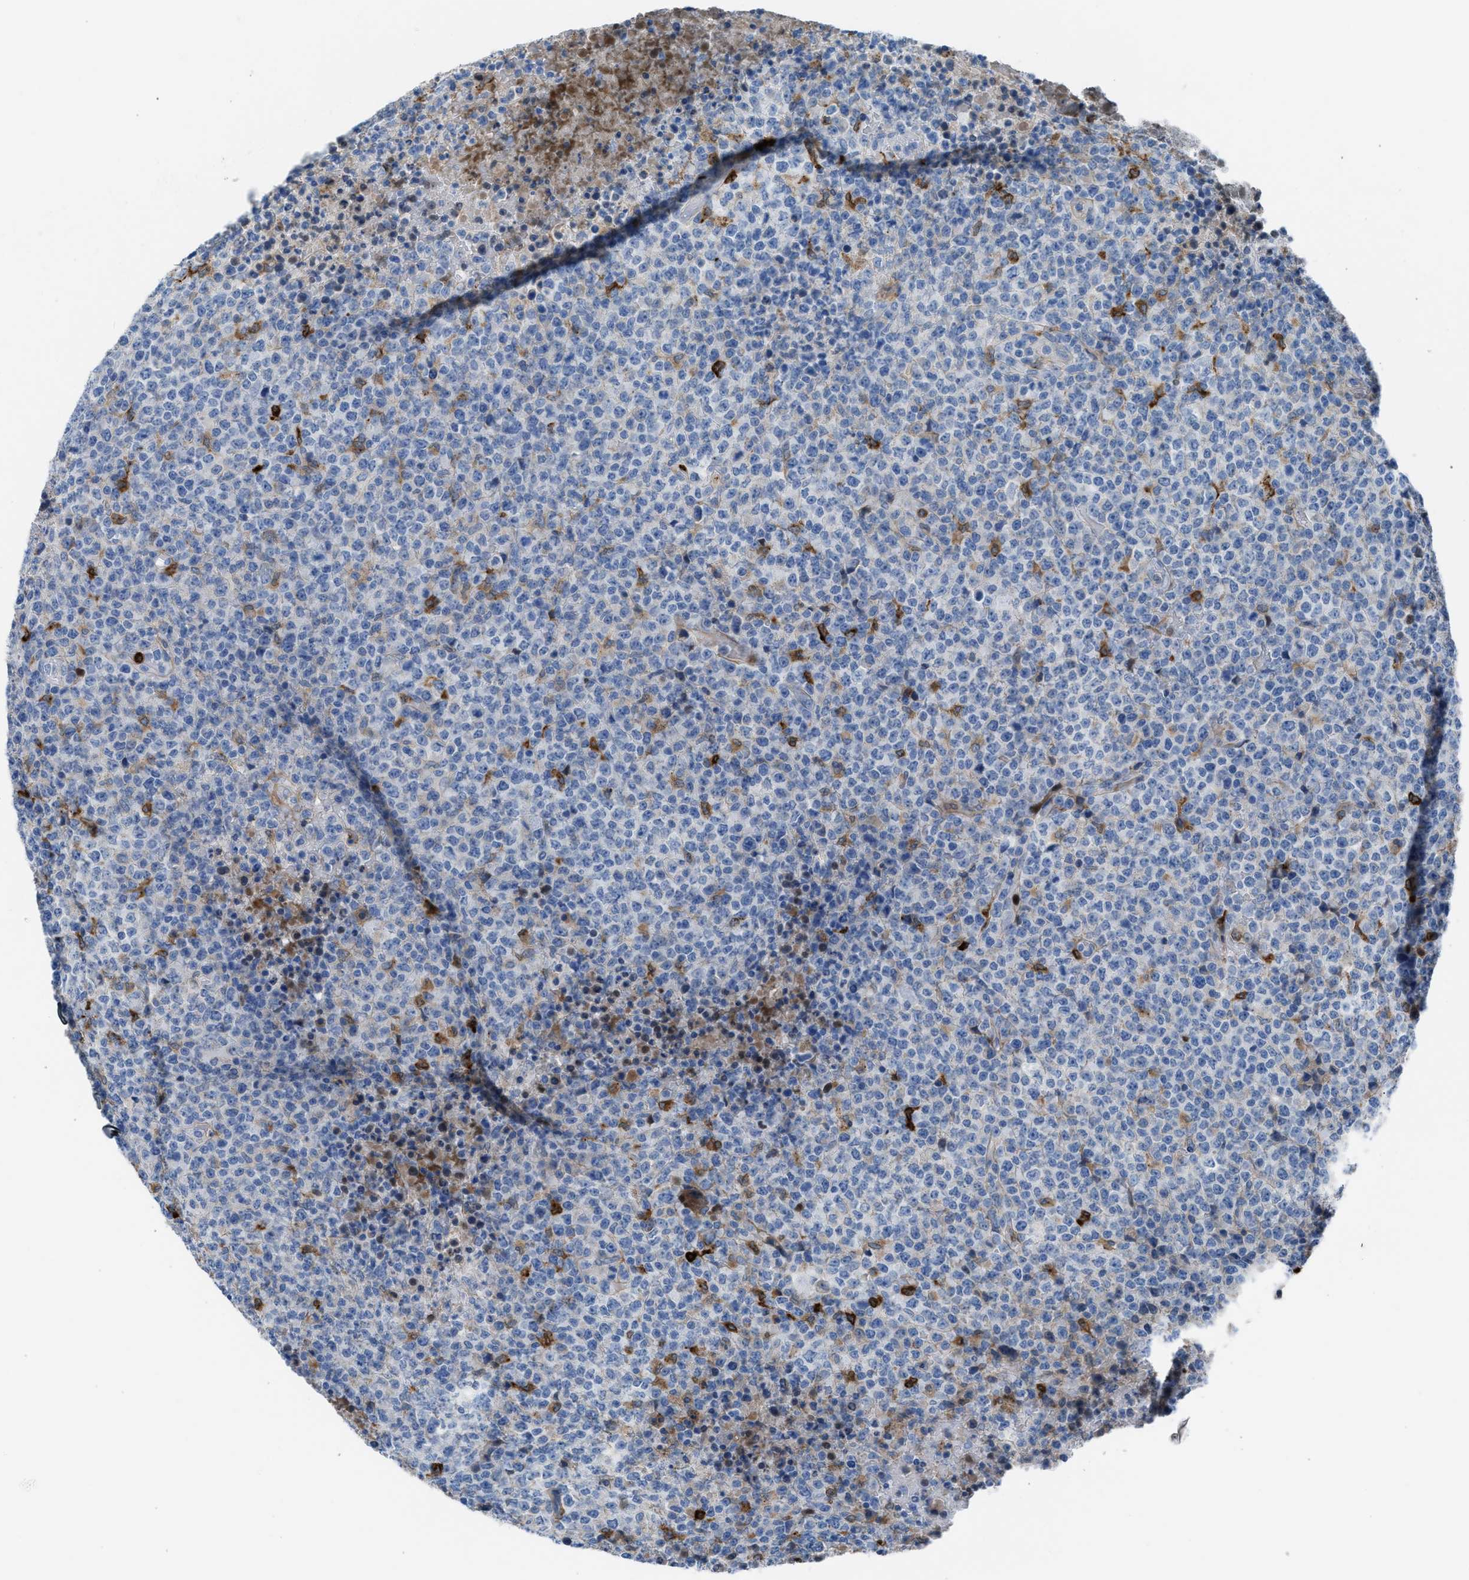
{"staining": {"intensity": "negative", "quantity": "none", "location": "none"}, "tissue": "lymphoma", "cell_type": "Tumor cells", "image_type": "cancer", "snomed": [{"axis": "morphology", "description": "Malignant lymphoma, non-Hodgkin's type, High grade"}, {"axis": "topography", "description": "Lymph node"}], "caption": "This is a micrograph of immunohistochemistry staining of high-grade malignant lymphoma, non-Hodgkin's type, which shows no staining in tumor cells.", "gene": "CLEC10A", "patient": {"sex": "male", "age": 13}}